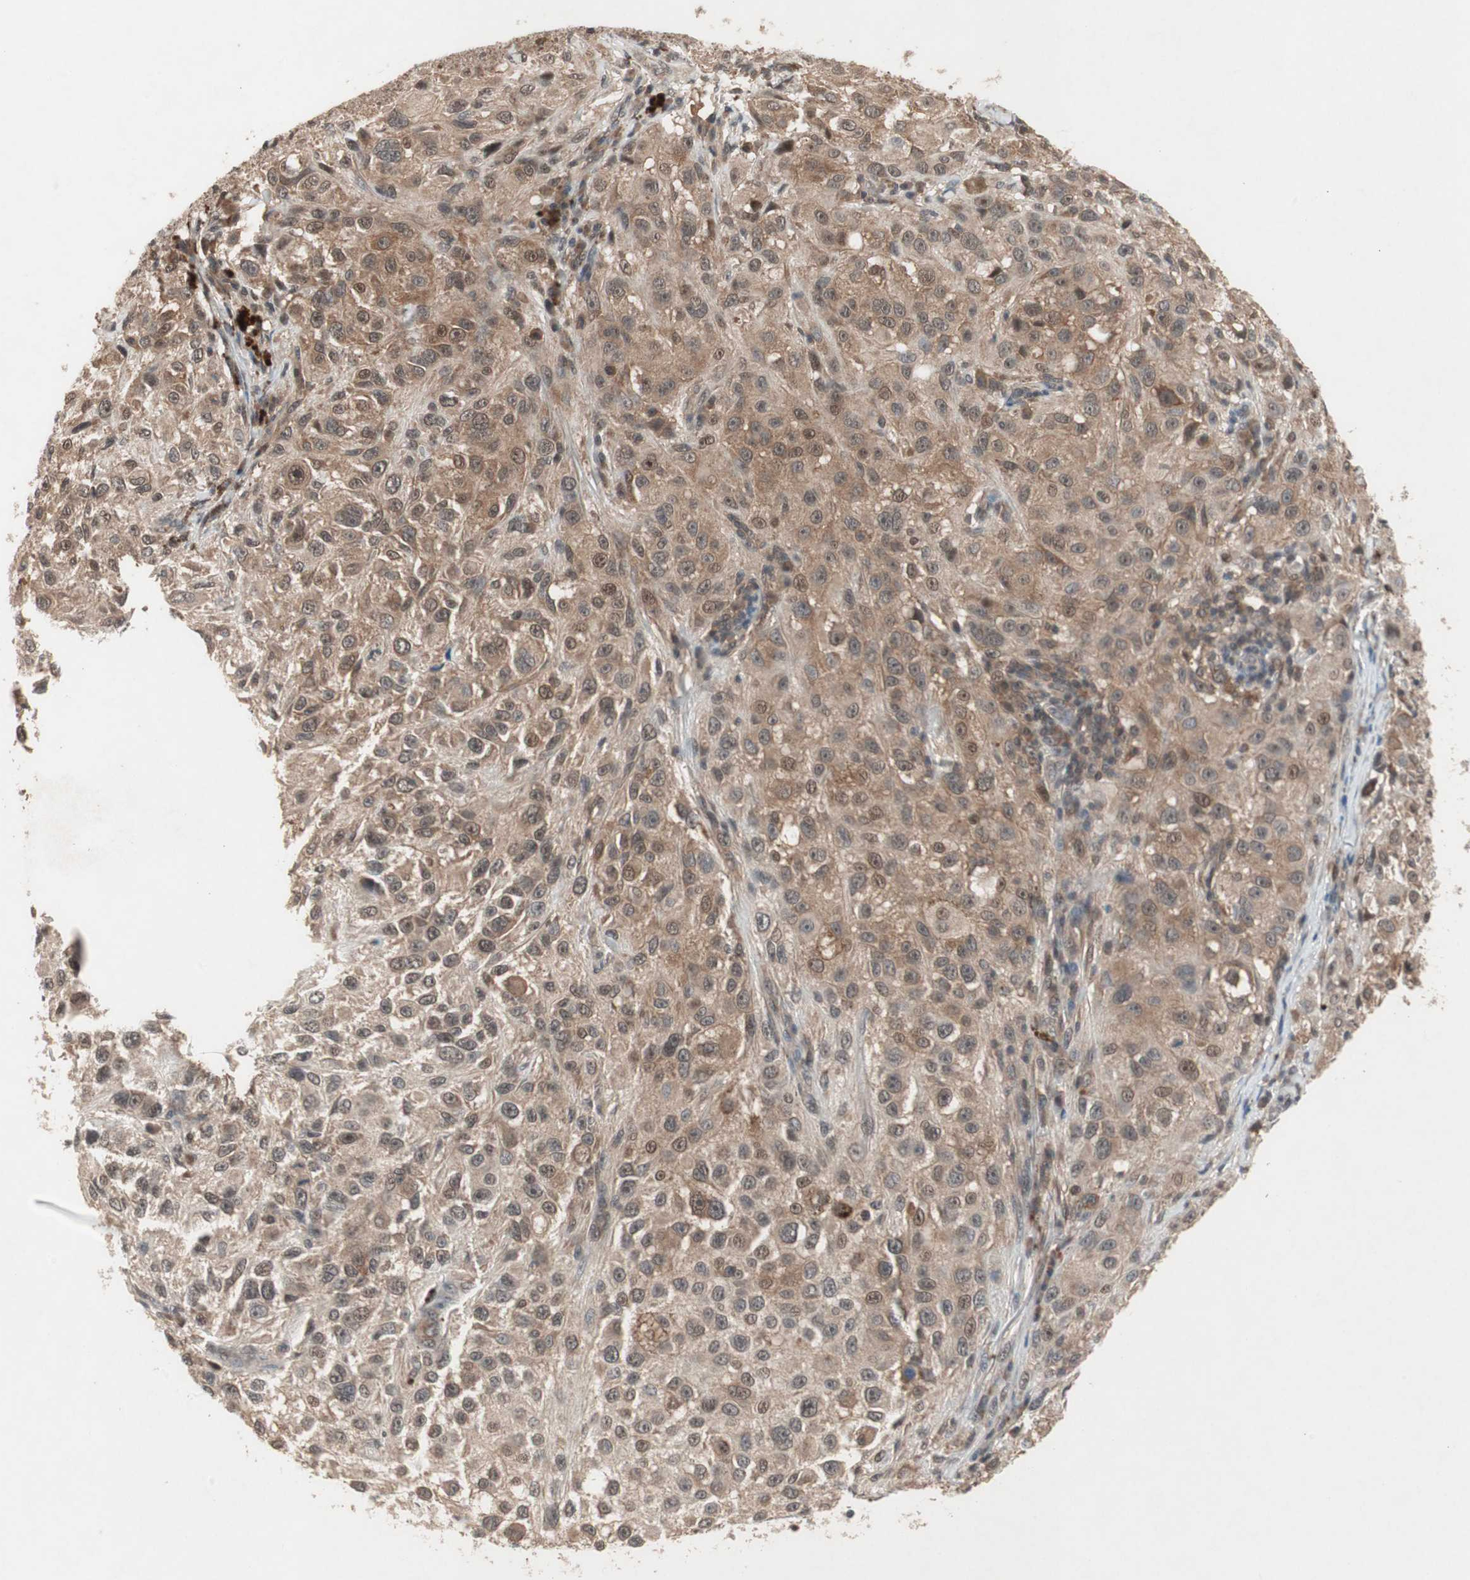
{"staining": {"intensity": "moderate", "quantity": ">75%", "location": "cytoplasmic/membranous,nuclear"}, "tissue": "melanoma", "cell_type": "Tumor cells", "image_type": "cancer", "snomed": [{"axis": "morphology", "description": "Necrosis, NOS"}, {"axis": "morphology", "description": "Malignant melanoma, NOS"}, {"axis": "topography", "description": "Skin"}], "caption": "Protein analysis of malignant melanoma tissue displays moderate cytoplasmic/membranous and nuclear staining in about >75% of tumor cells. (Stains: DAB in brown, nuclei in blue, Microscopy: brightfield microscopy at high magnification).", "gene": "GART", "patient": {"sex": "female", "age": 87}}